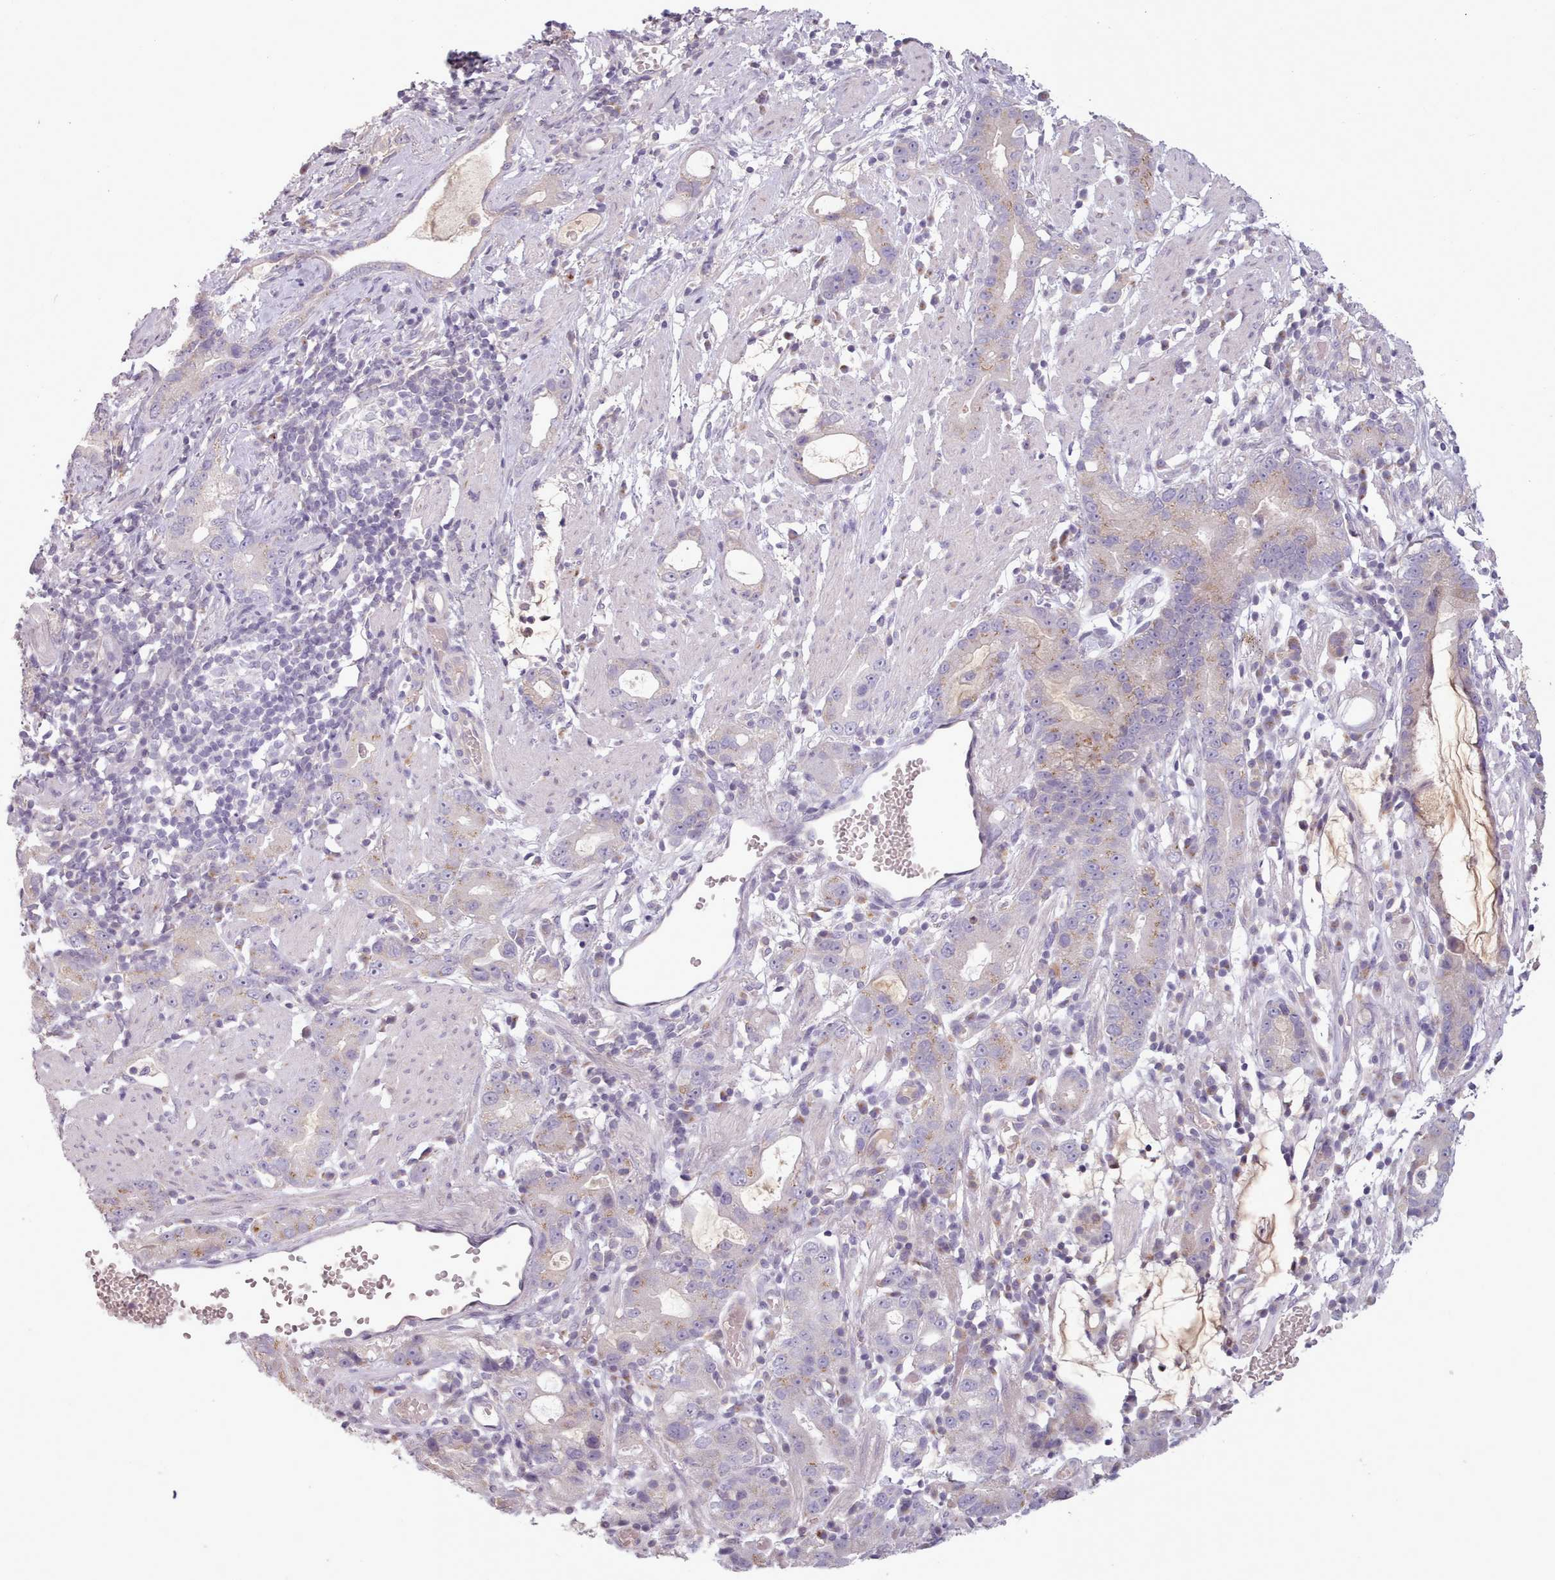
{"staining": {"intensity": "weak", "quantity": "<25%", "location": "cytoplasmic/membranous"}, "tissue": "stomach cancer", "cell_type": "Tumor cells", "image_type": "cancer", "snomed": [{"axis": "morphology", "description": "Adenocarcinoma, NOS"}, {"axis": "topography", "description": "Stomach"}], "caption": "Tumor cells are negative for protein expression in human stomach adenocarcinoma. Nuclei are stained in blue.", "gene": "LAPTM5", "patient": {"sex": "male", "age": 55}}